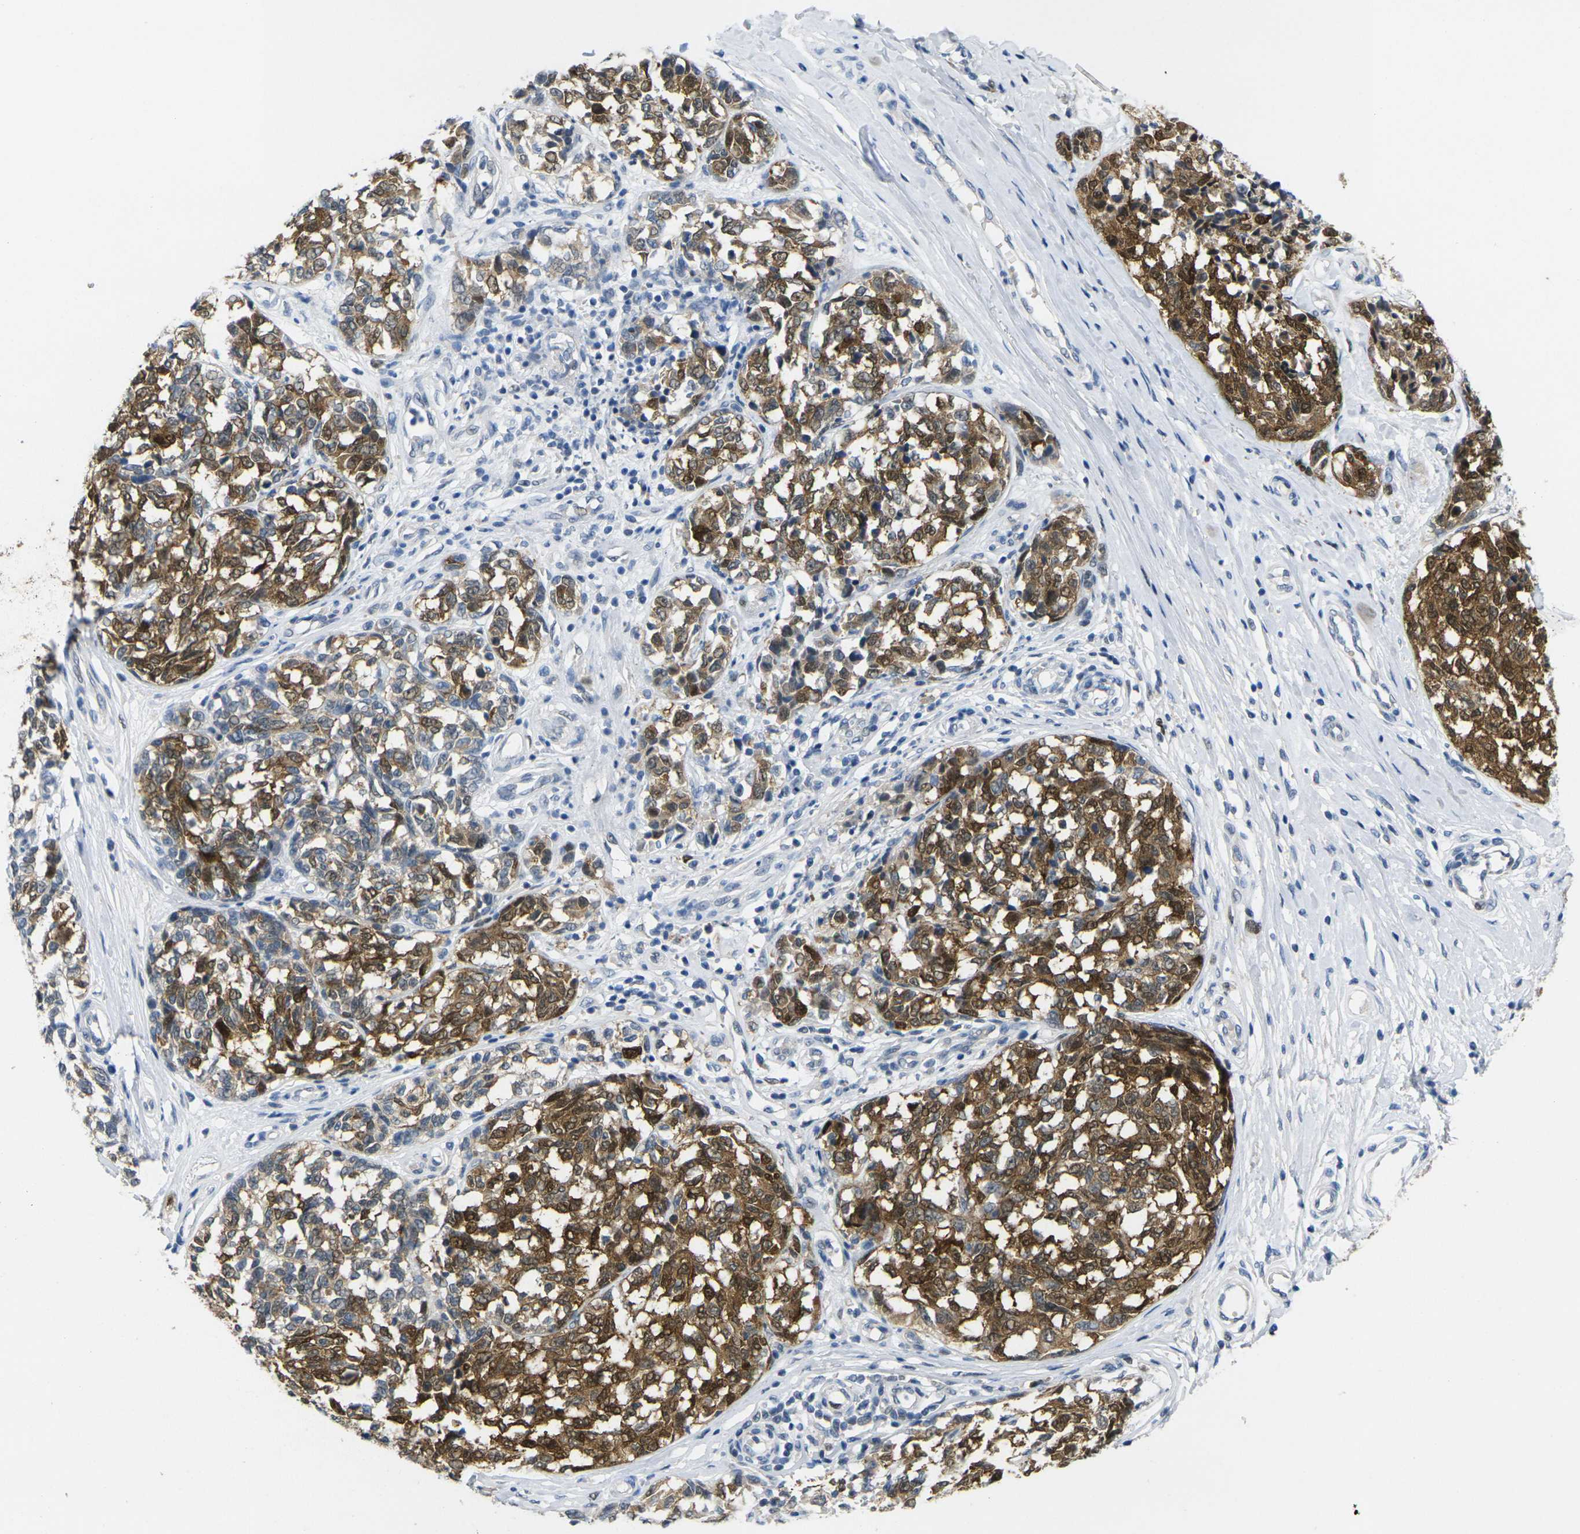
{"staining": {"intensity": "strong", "quantity": ">75%", "location": "cytoplasmic/membranous,nuclear"}, "tissue": "melanoma", "cell_type": "Tumor cells", "image_type": "cancer", "snomed": [{"axis": "morphology", "description": "Malignant melanoma, NOS"}, {"axis": "topography", "description": "Skin"}], "caption": "Protein staining displays strong cytoplasmic/membranous and nuclear positivity in about >75% of tumor cells in malignant melanoma. The staining was performed using DAB, with brown indicating positive protein expression. Nuclei are stained blue with hematoxylin.", "gene": "CDK2", "patient": {"sex": "female", "age": 64}}